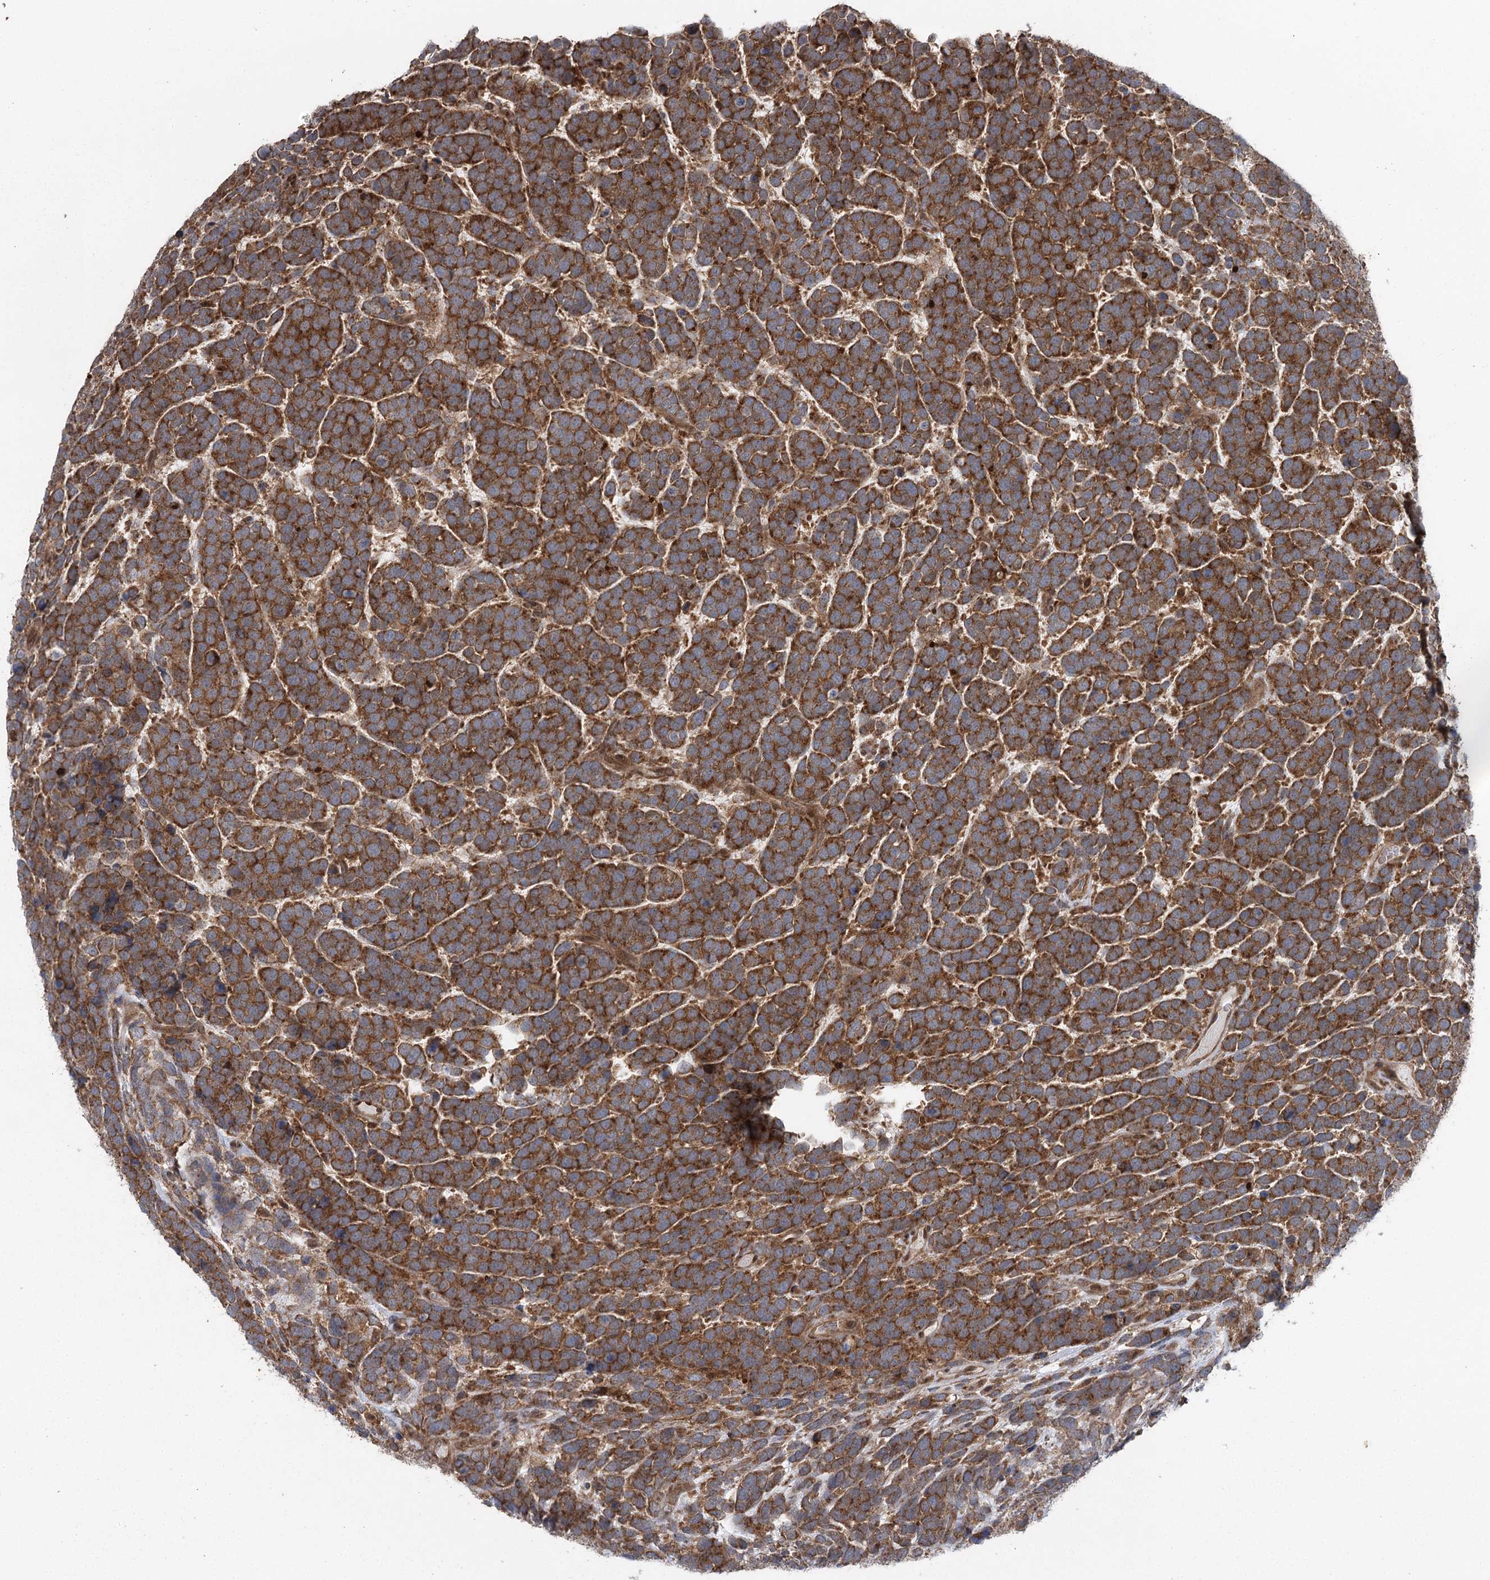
{"staining": {"intensity": "strong", "quantity": ">75%", "location": "cytoplasmic/membranous"}, "tissue": "urothelial cancer", "cell_type": "Tumor cells", "image_type": "cancer", "snomed": [{"axis": "morphology", "description": "Urothelial carcinoma, High grade"}, {"axis": "topography", "description": "Urinary bladder"}], "caption": "About >75% of tumor cells in human urothelial cancer reveal strong cytoplasmic/membranous protein expression as visualized by brown immunohistochemical staining.", "gene": "C12orf4", "patient": {"sex": "female", "age": 82}}